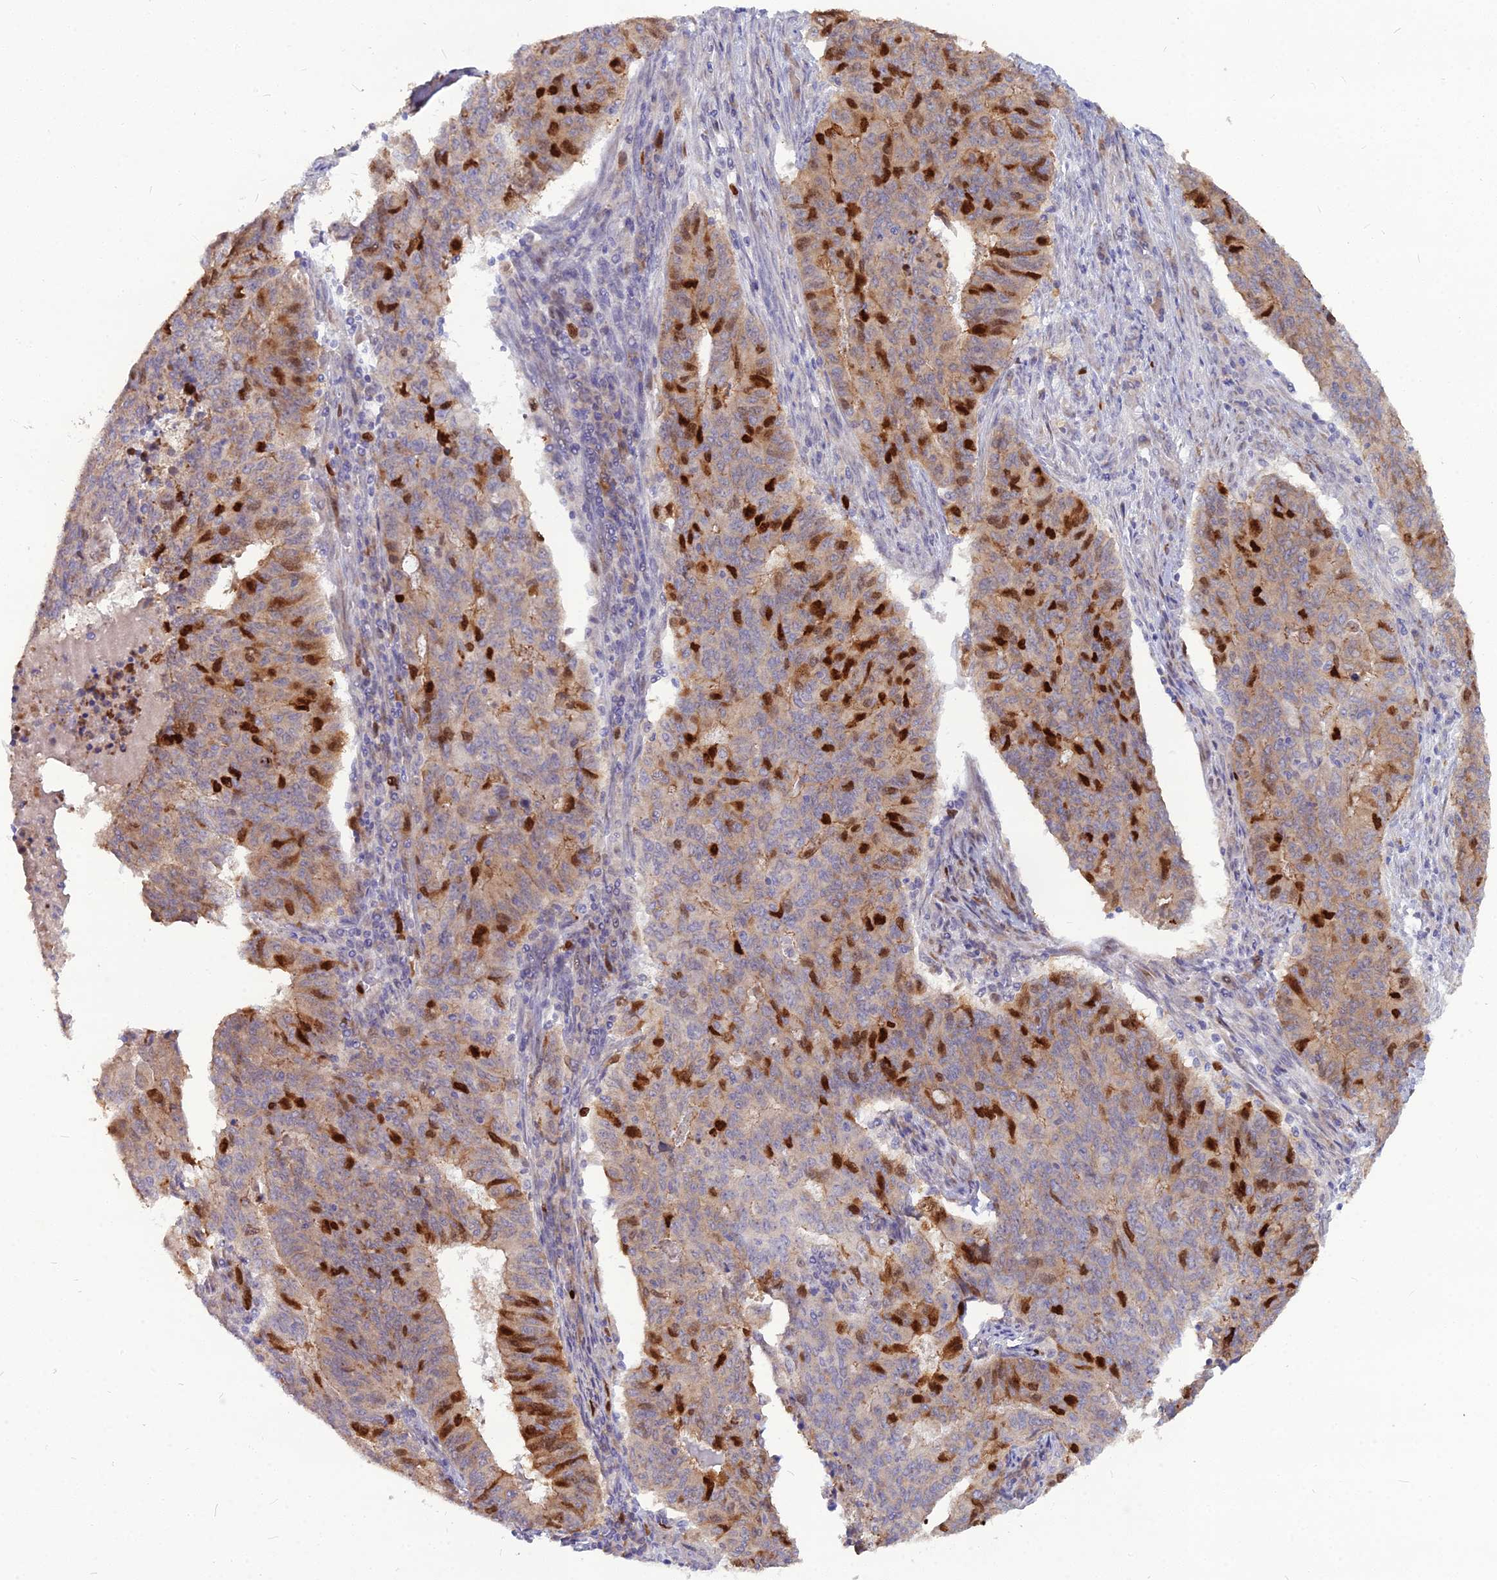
{"staining": {"intensity": "strong", "quantity": "25%-75%", "location": "cytoplasmic/membranous,nuclear"}, "tissue": "endometrial cancer", "cell_type": "Tumor cells", "image_type": "cancer", "snomed": [{"axis": "morphology", "description": "Adenocarcinoma, NOS"}, {"axis": "topography", "description": "Endometrium"}], "caption": "Endometrial cancer (adenocarcinoma) was stained to show a protein in brown. There is high levels of strong cytoplasmic/membranous and nuclear positivity in approximately 25%-75% of tumor cells.", "gene": "NUSAP1", "patient": {"sex": "female", "age": 59}}